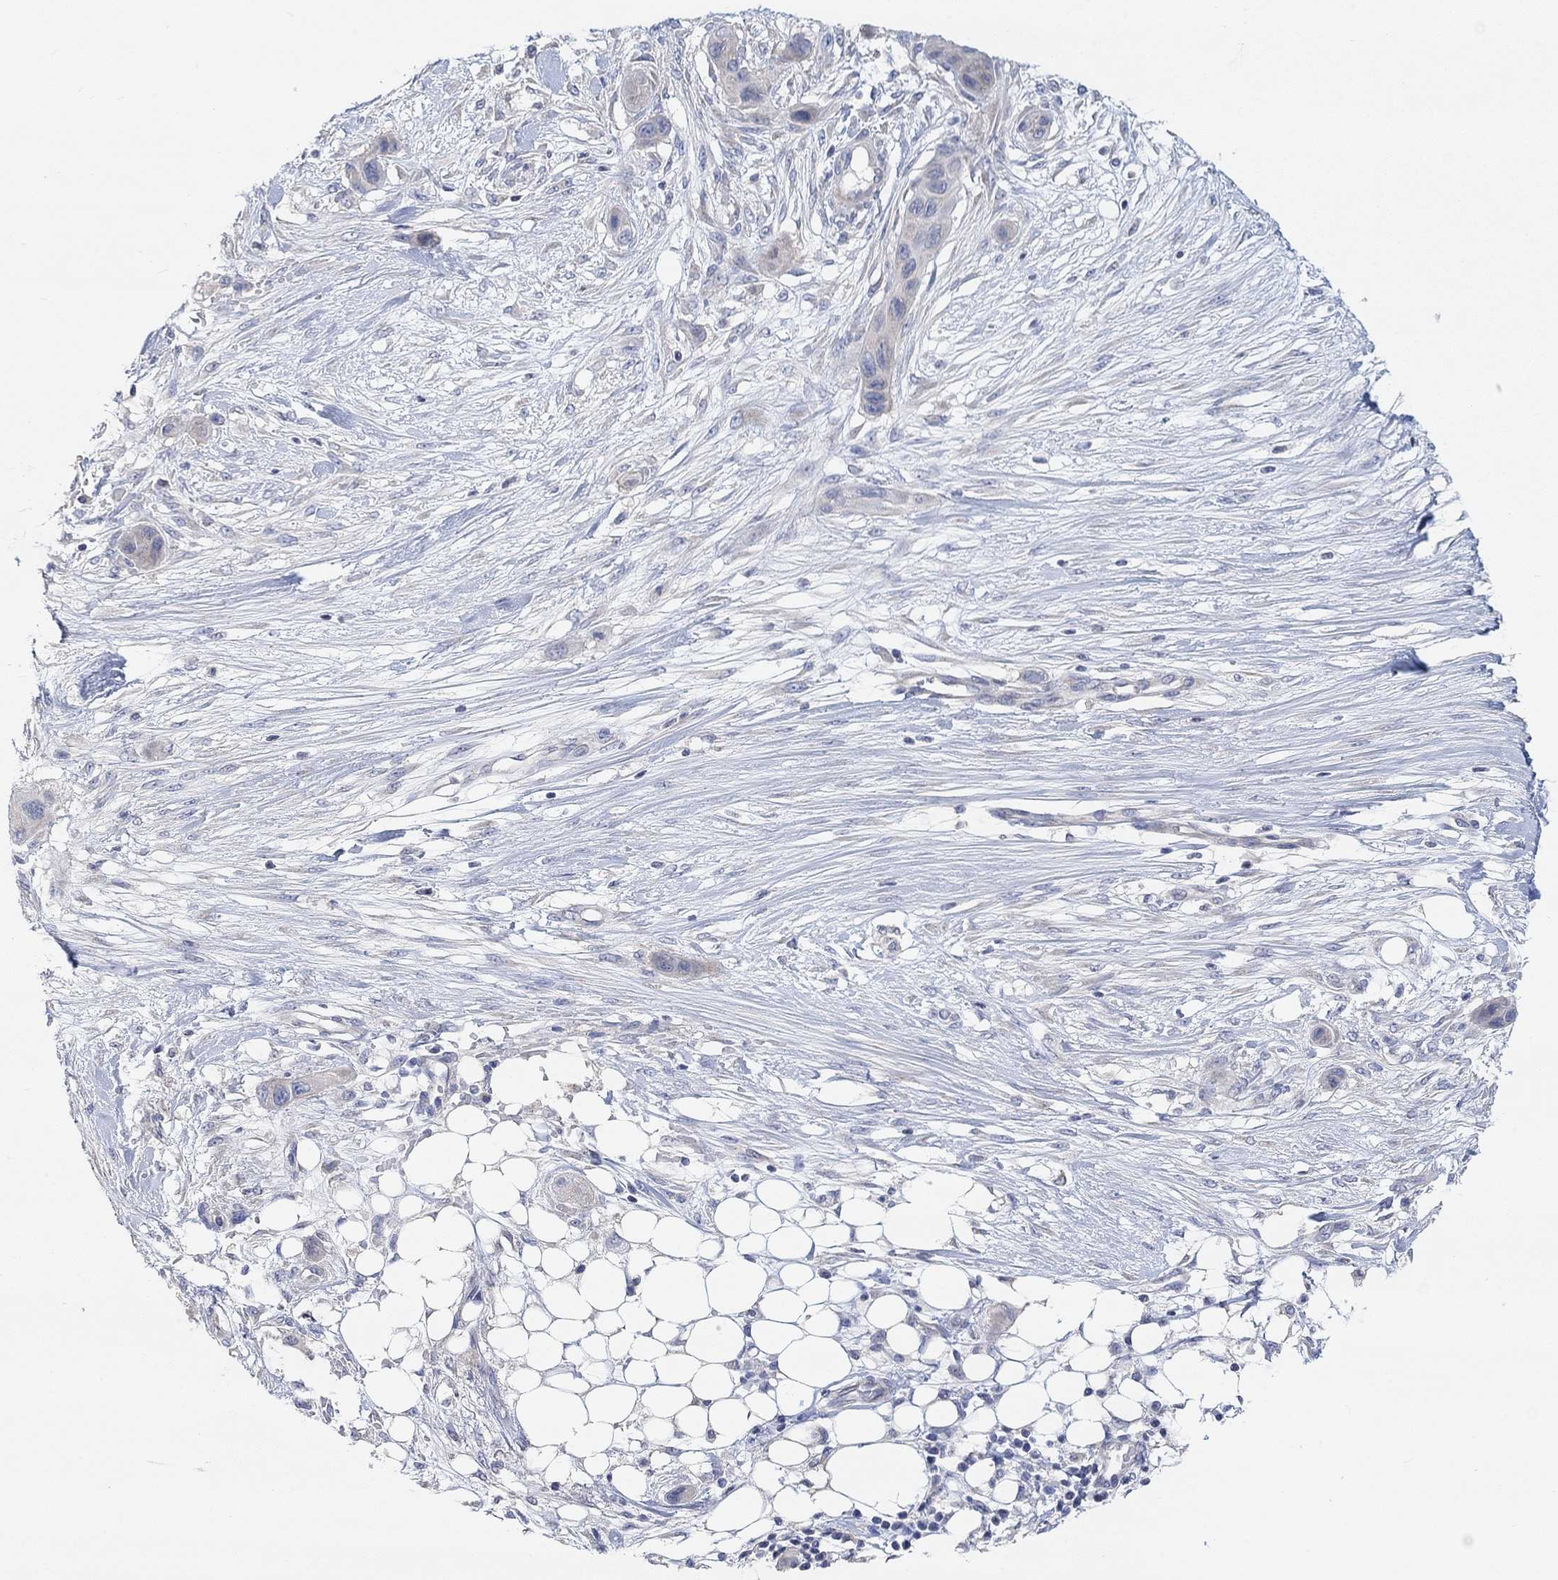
{"staining": {"intensity": "negative", "quantity": "none", "location": "none"}, "tissue": "skin cancer", "cell_type": "Tumor cells", "image_type": "cancer", "snomed": [{"axis": "morphology", "description": "Squamous cell carcinoma, NOS"}, {"axis": "topography", "description": "Skin"}], "caption": "Photomicrograph shows no significant protein expression in tumor cells of skin squamous cell carcinoma.", "gene": "NLRP14", "patient": {"sex": "male", "age": 79}}